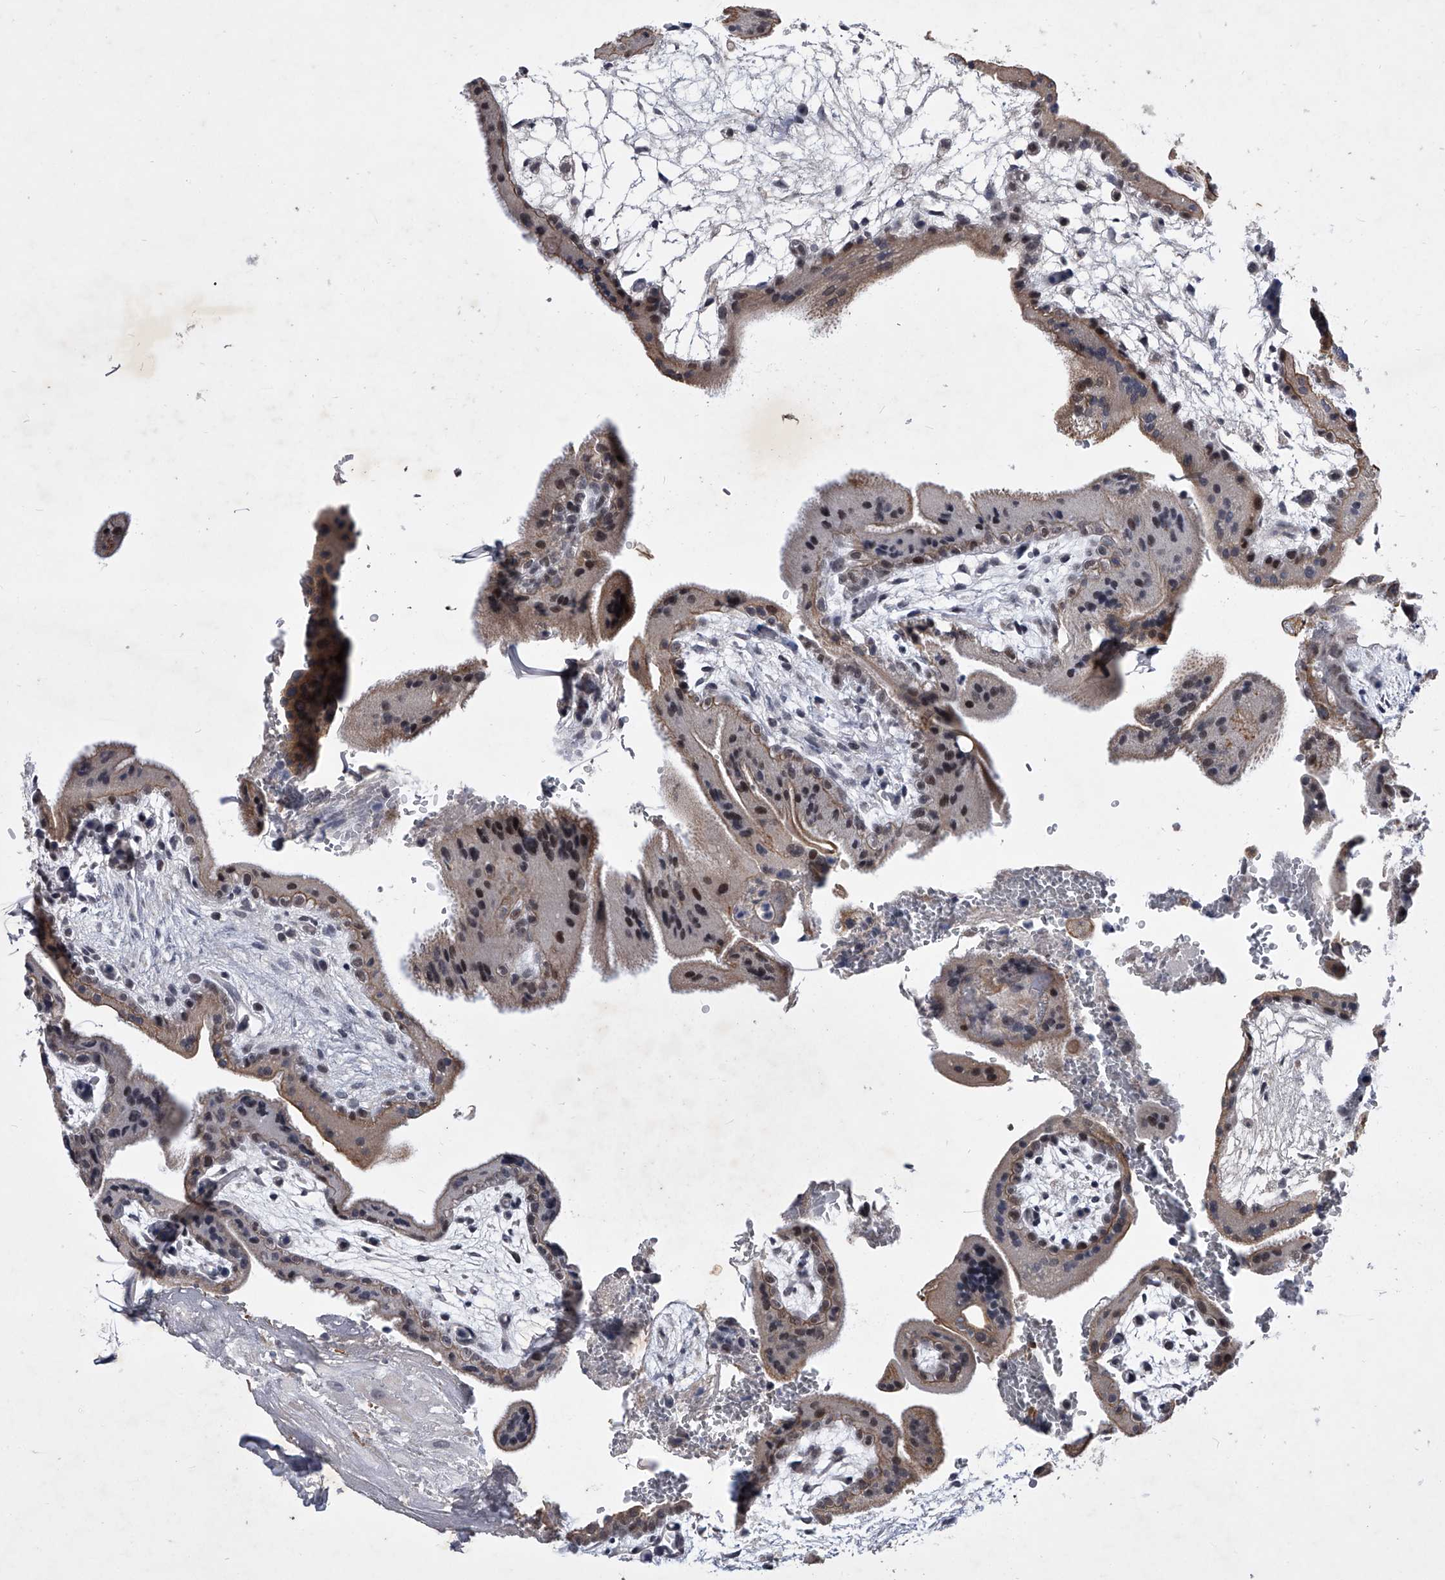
{"staining": {"intensity": "weak", "quantity": ">75%", "location": "cytoplasmic/membranous"}, "tissue": "placenta", "cell_type": "Trophoblastic cells", "image_type": "normal", "snomed": [{"axis": "morphology", "description": "Normal tissue, NOS"}, {"axis": "topography", "description": "Placenta"}], "caption": "Immunohistochemistry (IHC) histopathology image of unremarkable placenta: human placenta stained using immunohistochemistry shows low levels of weak protein expression localized specifically in the cytoplasmic/membranous of trophoblastic cells, appearing as a cytoplasmic/membranous brown color.", "gene": "ZNF76", "patient": {"sex": "female", "age": 35}}